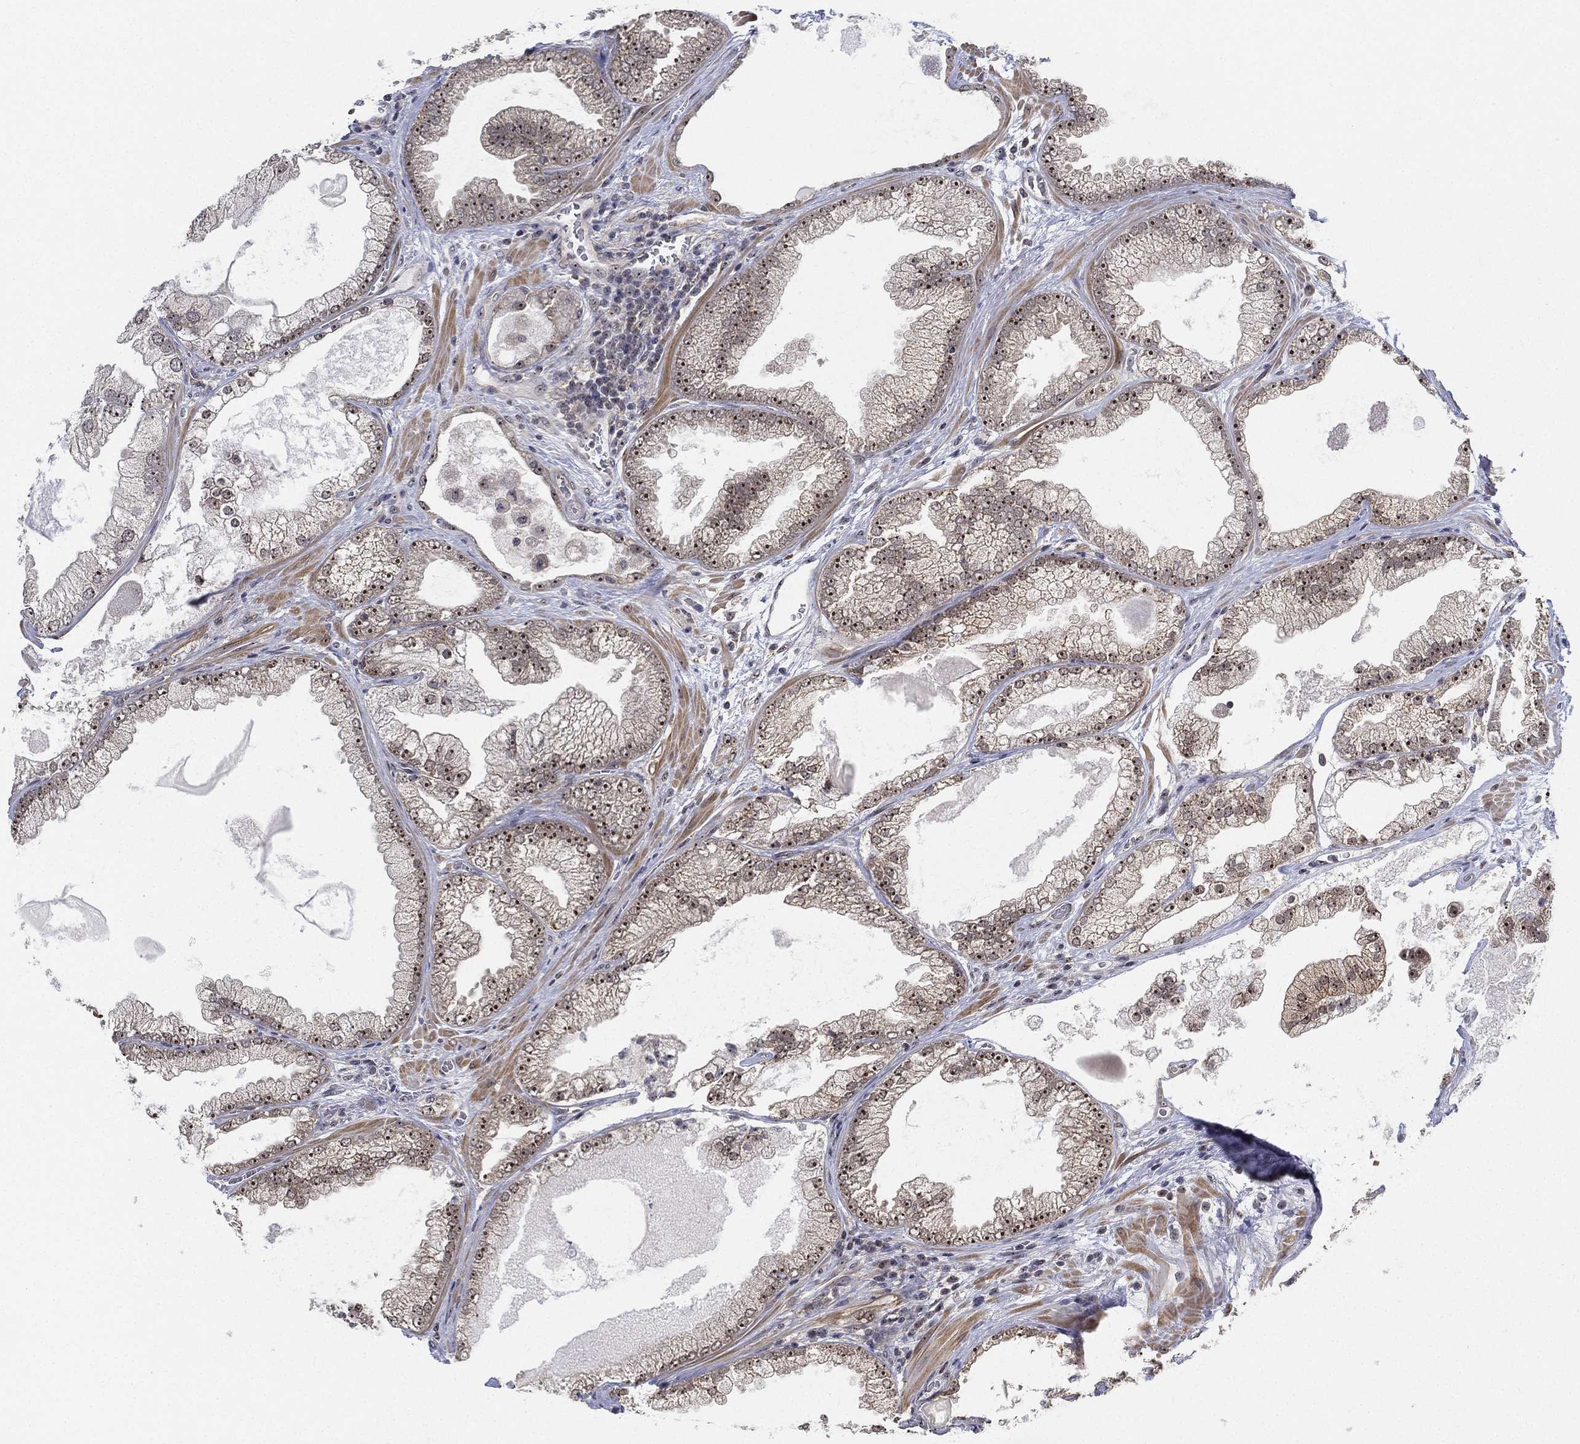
{"staining": {"intensity": "moderate", "quantity": "25%-75%", "location": "nuclear"}, "tissue": "prostate cancer", "cell_type": "Tumor cells", "image_type": "cancer", "snomed": [{"axis": "morphology", "description": "Adenocarcinoma, Low grade"}, {"axis": "topography", "description": "Prostate"}], "caption": "Protein expression analysis of human prostate cancer (adenocarcinoma (low-grade)) reveals moderate nuclear positivity in approximately 25%-75% of tumor cells. The staining is performed using DAB brown chromogen to label protein expression. The nuclei are counter-stained blue using hematoxylin.", "gene": "PPP1R16B", "patient": {"sex": "male", "age": 57}}